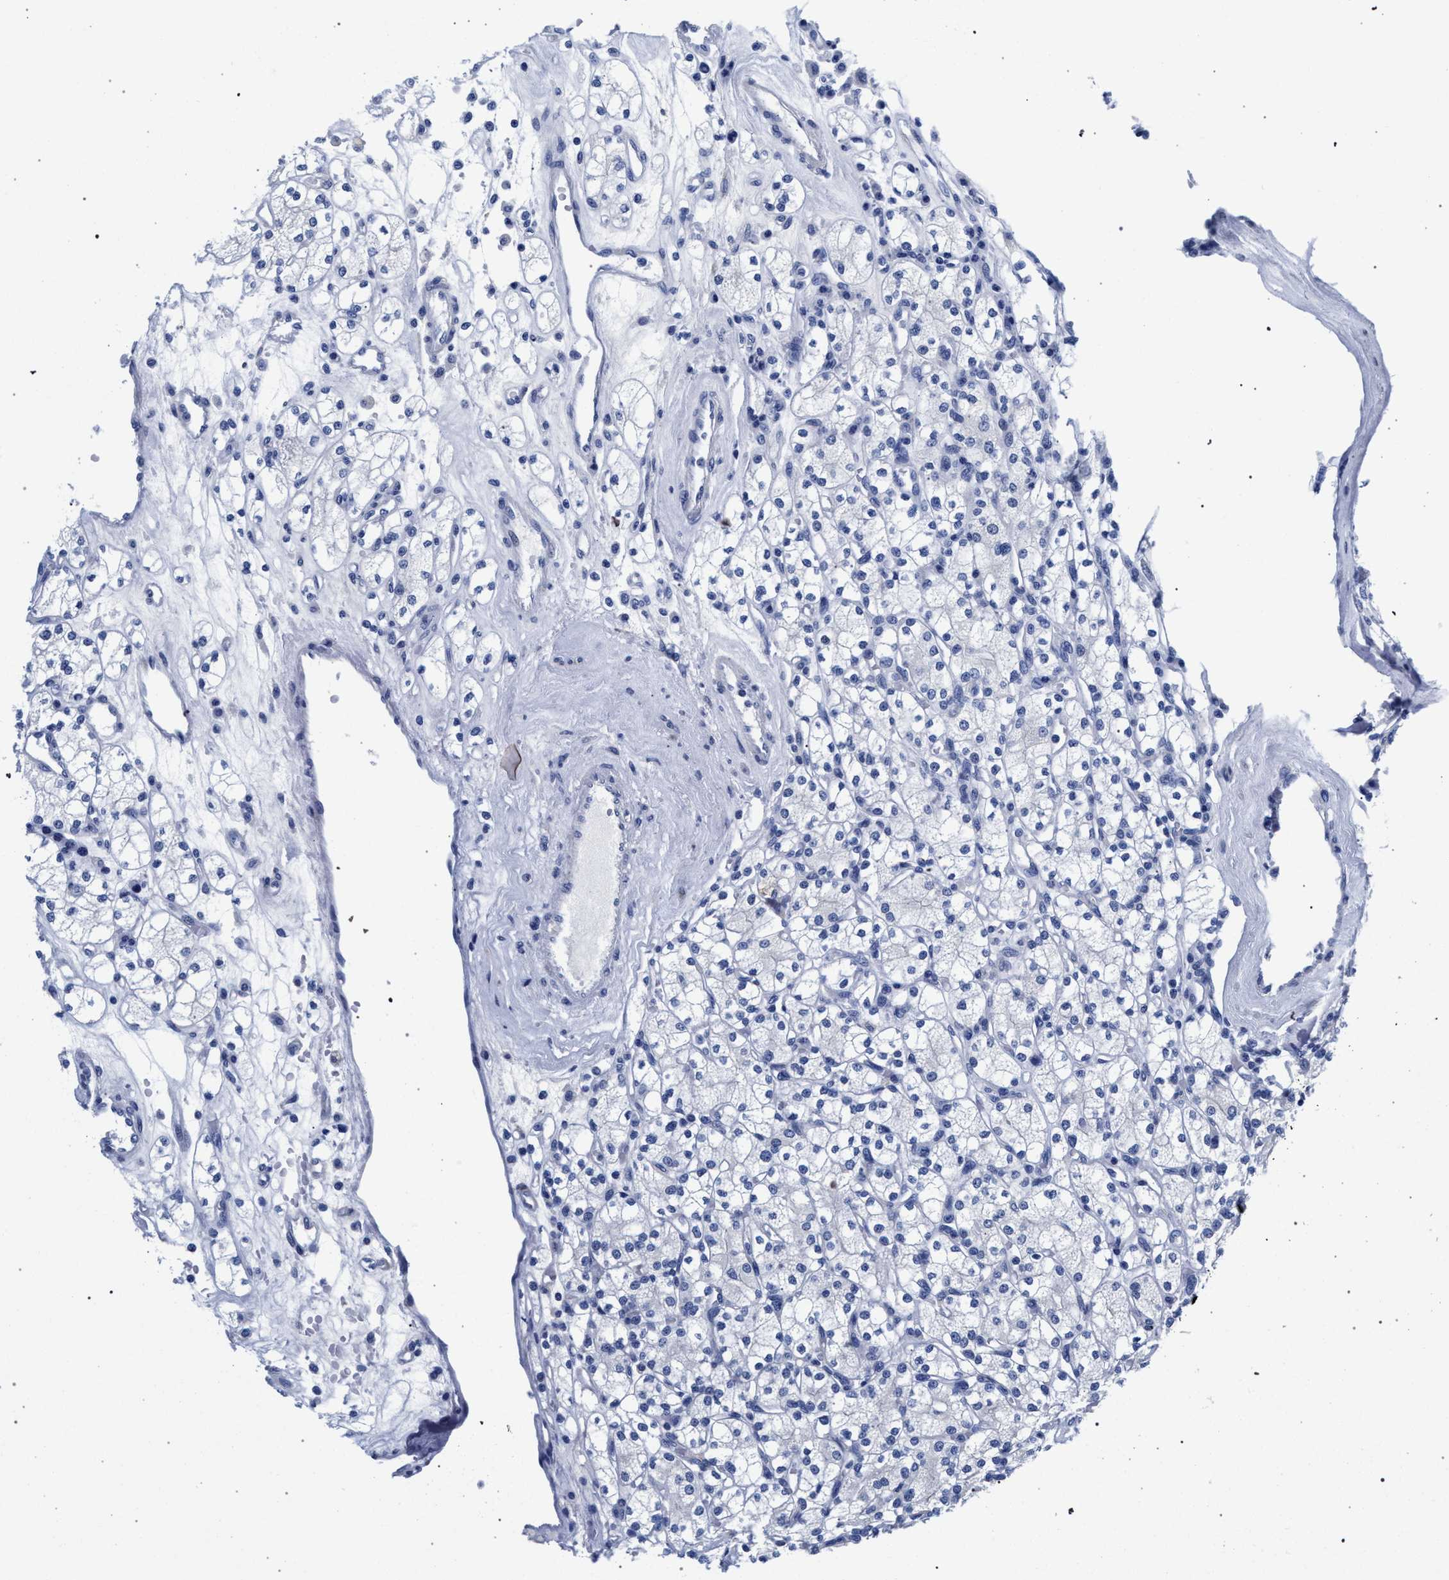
{"staining": {"intensity": "negative", "quantity": "none", "location": "none"}, "tissue": "renal cancer", "cell_type": "Tumor cells", "image_type": "cancer", "snomed": [{"axis": "morphology", "description": "Adenocarcinoma, NOS"}, {"axis": "topography", "description": "Kidney"}], "caption": "Immunohistochemical staining of renal cancer reveals no significant expression in tumor cells.", "gene": "AKAP4", "patient": {"sex": "male", "age": 77}}